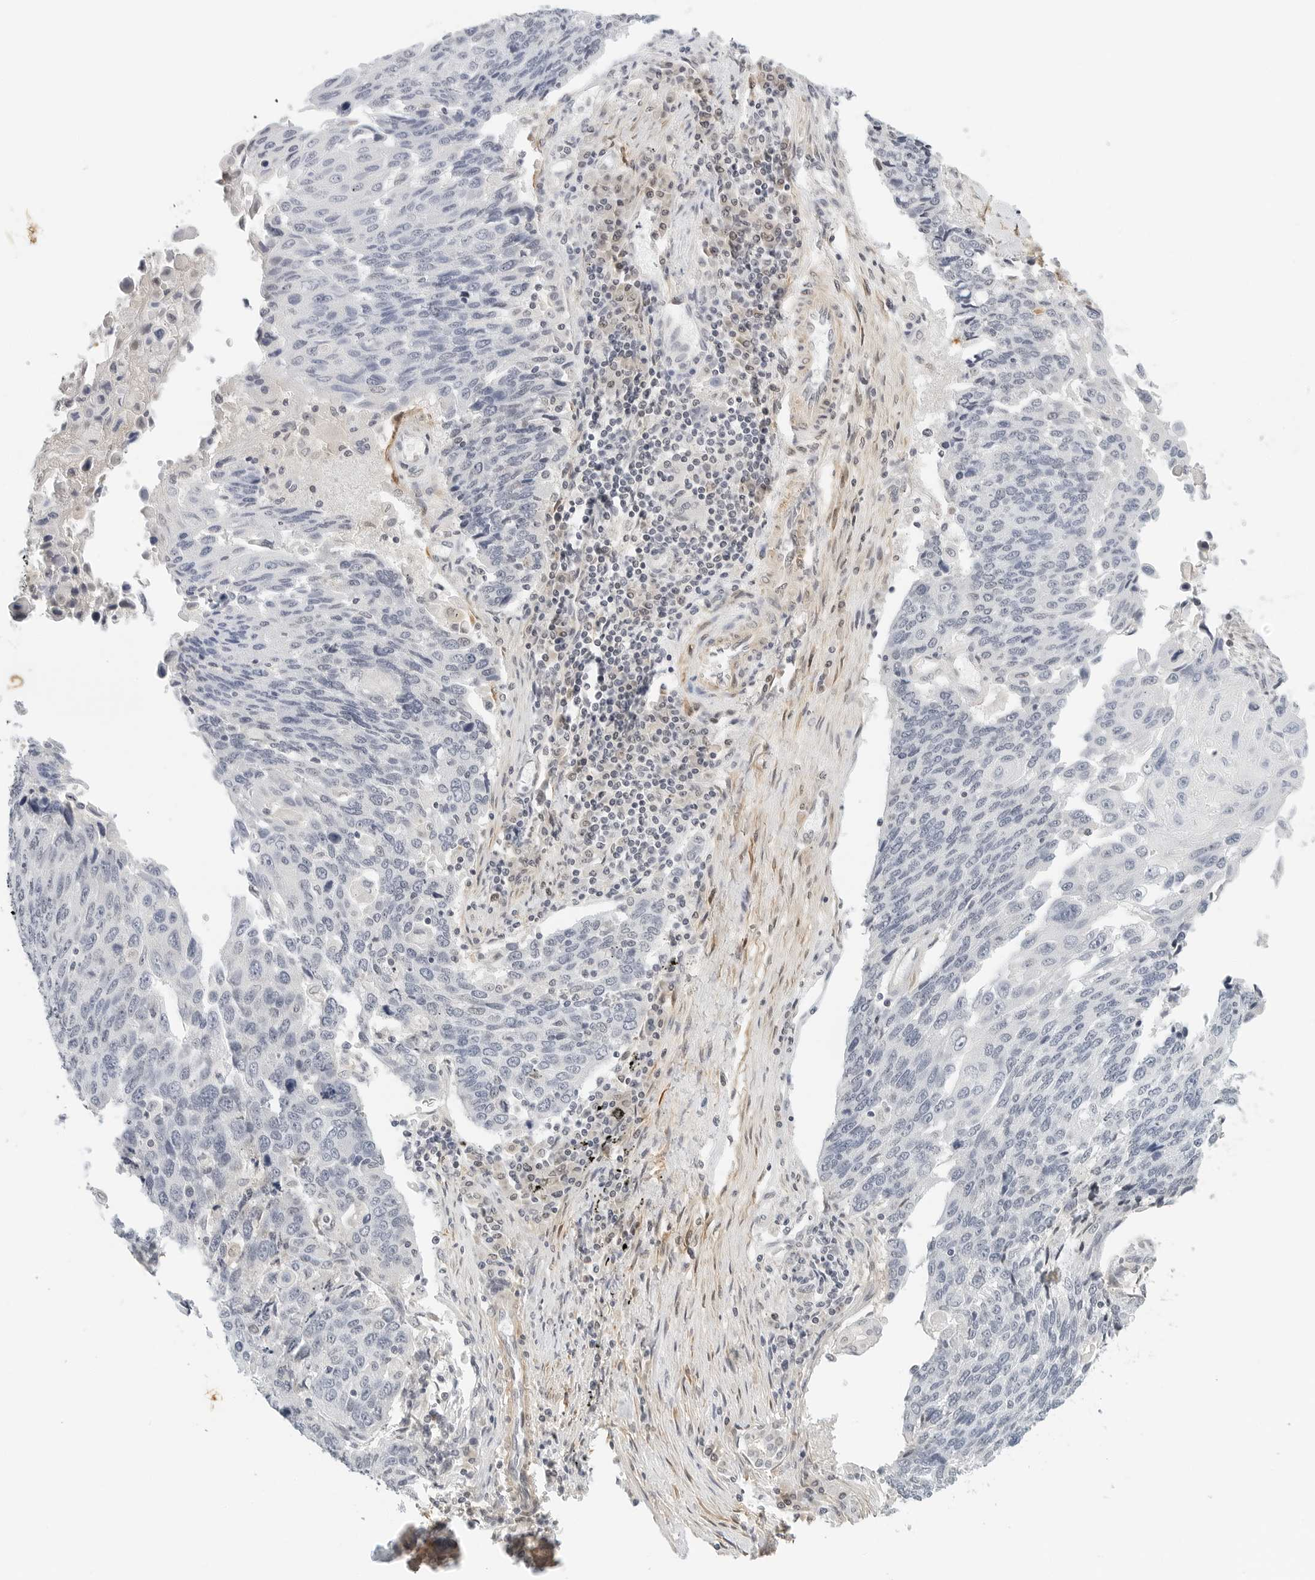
{"staining": {"intensity": "negative", "quantity": "none", "location": "none"}, "tissue": "lung cancer", "cell_type": "Tumor cells", "image_type": "cancer", "snomed": [{"axis": "morphology", "description": "Squamous cell carcinoma, NOS"}, {"axis": "topography", "description": "Lung"}], "caption": "High magnification brightfield microscopy of lung cancer stained with DAB (brown) and counterstained with hematoxylin (blue): tumor cells show no significant staining.", "gene": "PKDCC", "patient": {"sex": "male", "age": 66}}